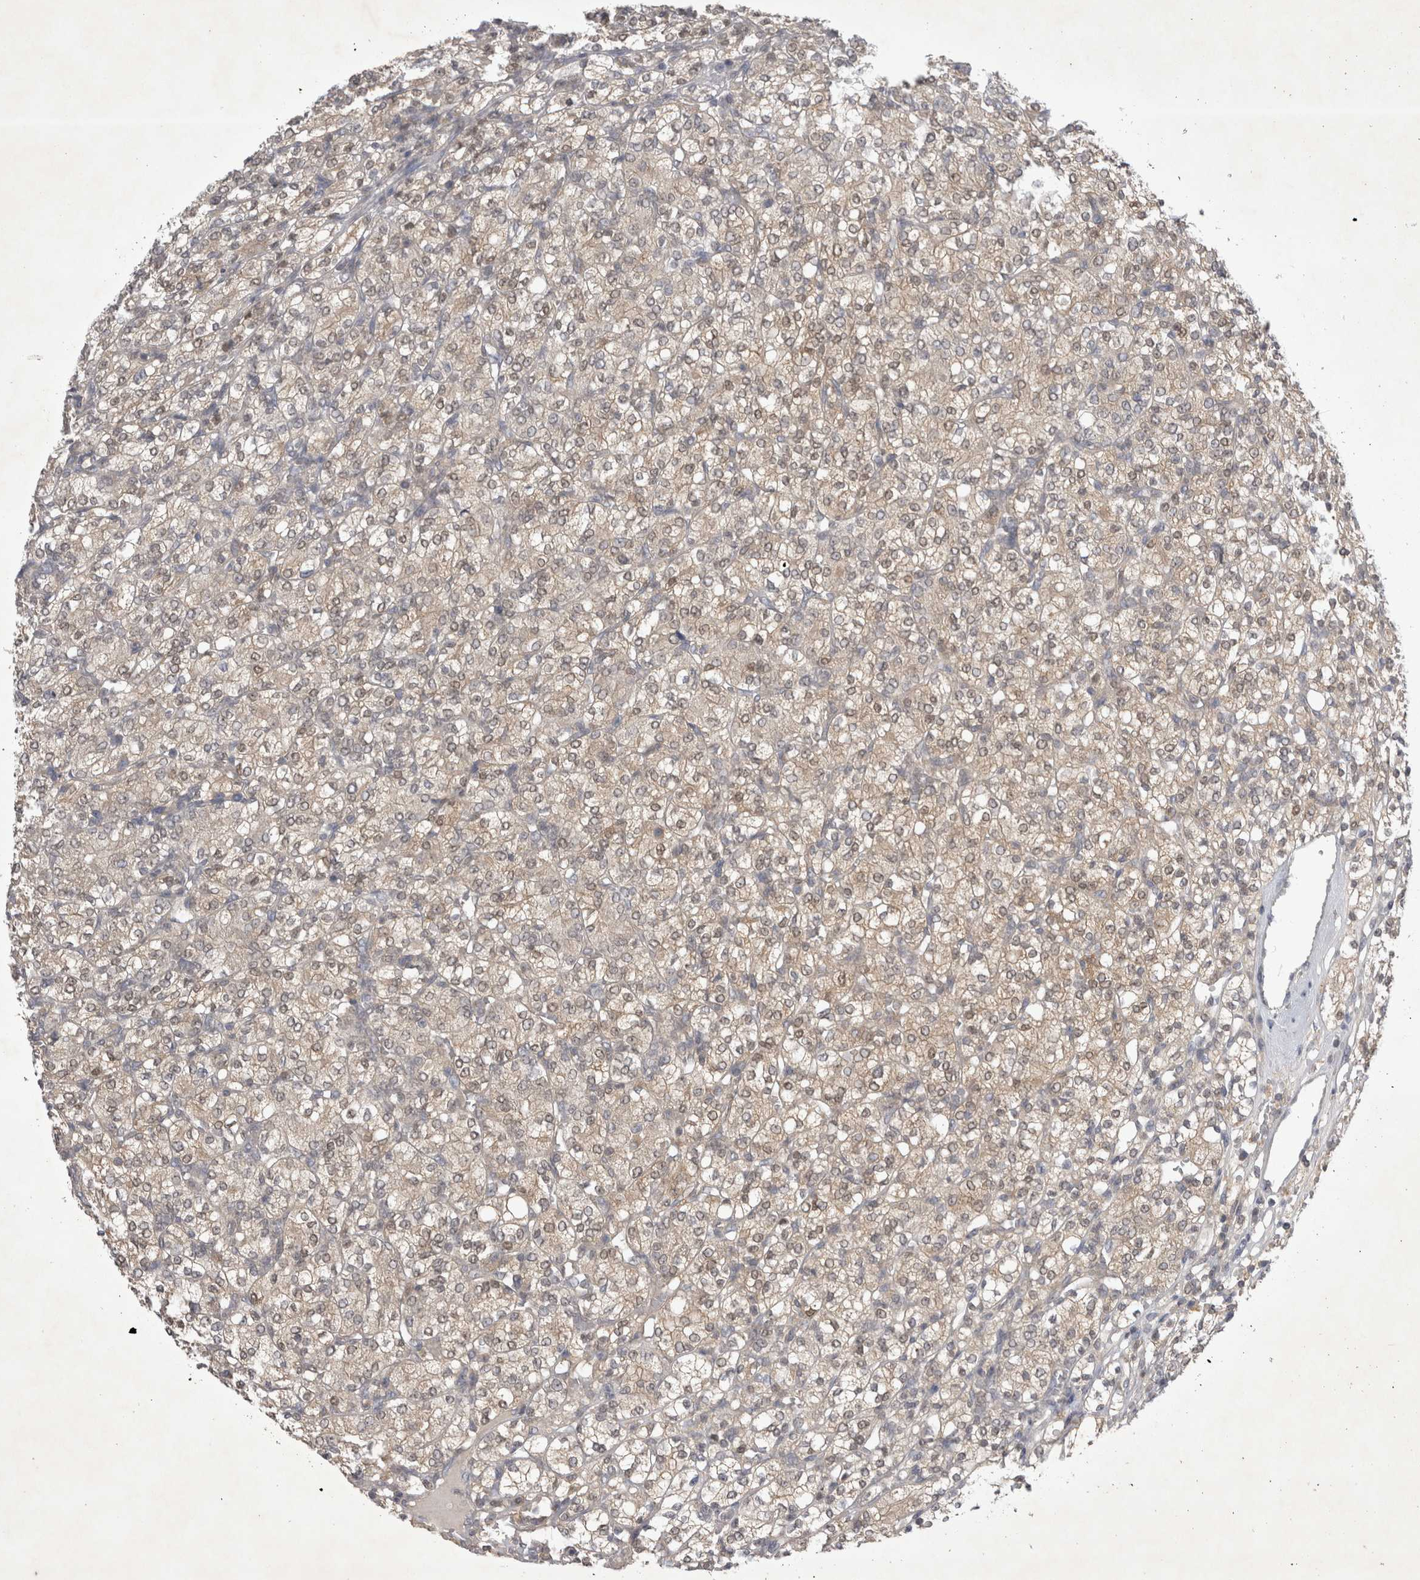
{"staining": {"intensity": "weak", "quantity": "25%-75%", "location": "cytoplasmic/membranous,nuclear"}, "tissue": "renal cancer", "cell_type": "Tumor cells", "image_type": "cancer", "snomed": [{"axis": "morphology", "description": "Adenocarcinoma, NOS"}, {"axis": "topography", "description": "Kidney"}], "caption": "This image shows IHC staining of renal adenocarcinoma, with low weak cytoplasmic/membranous and nuclear staining in about 25%-75% of tumor cells.", "gene": "SRD5A3", "patient": {"sex": "male", "age": 77}}